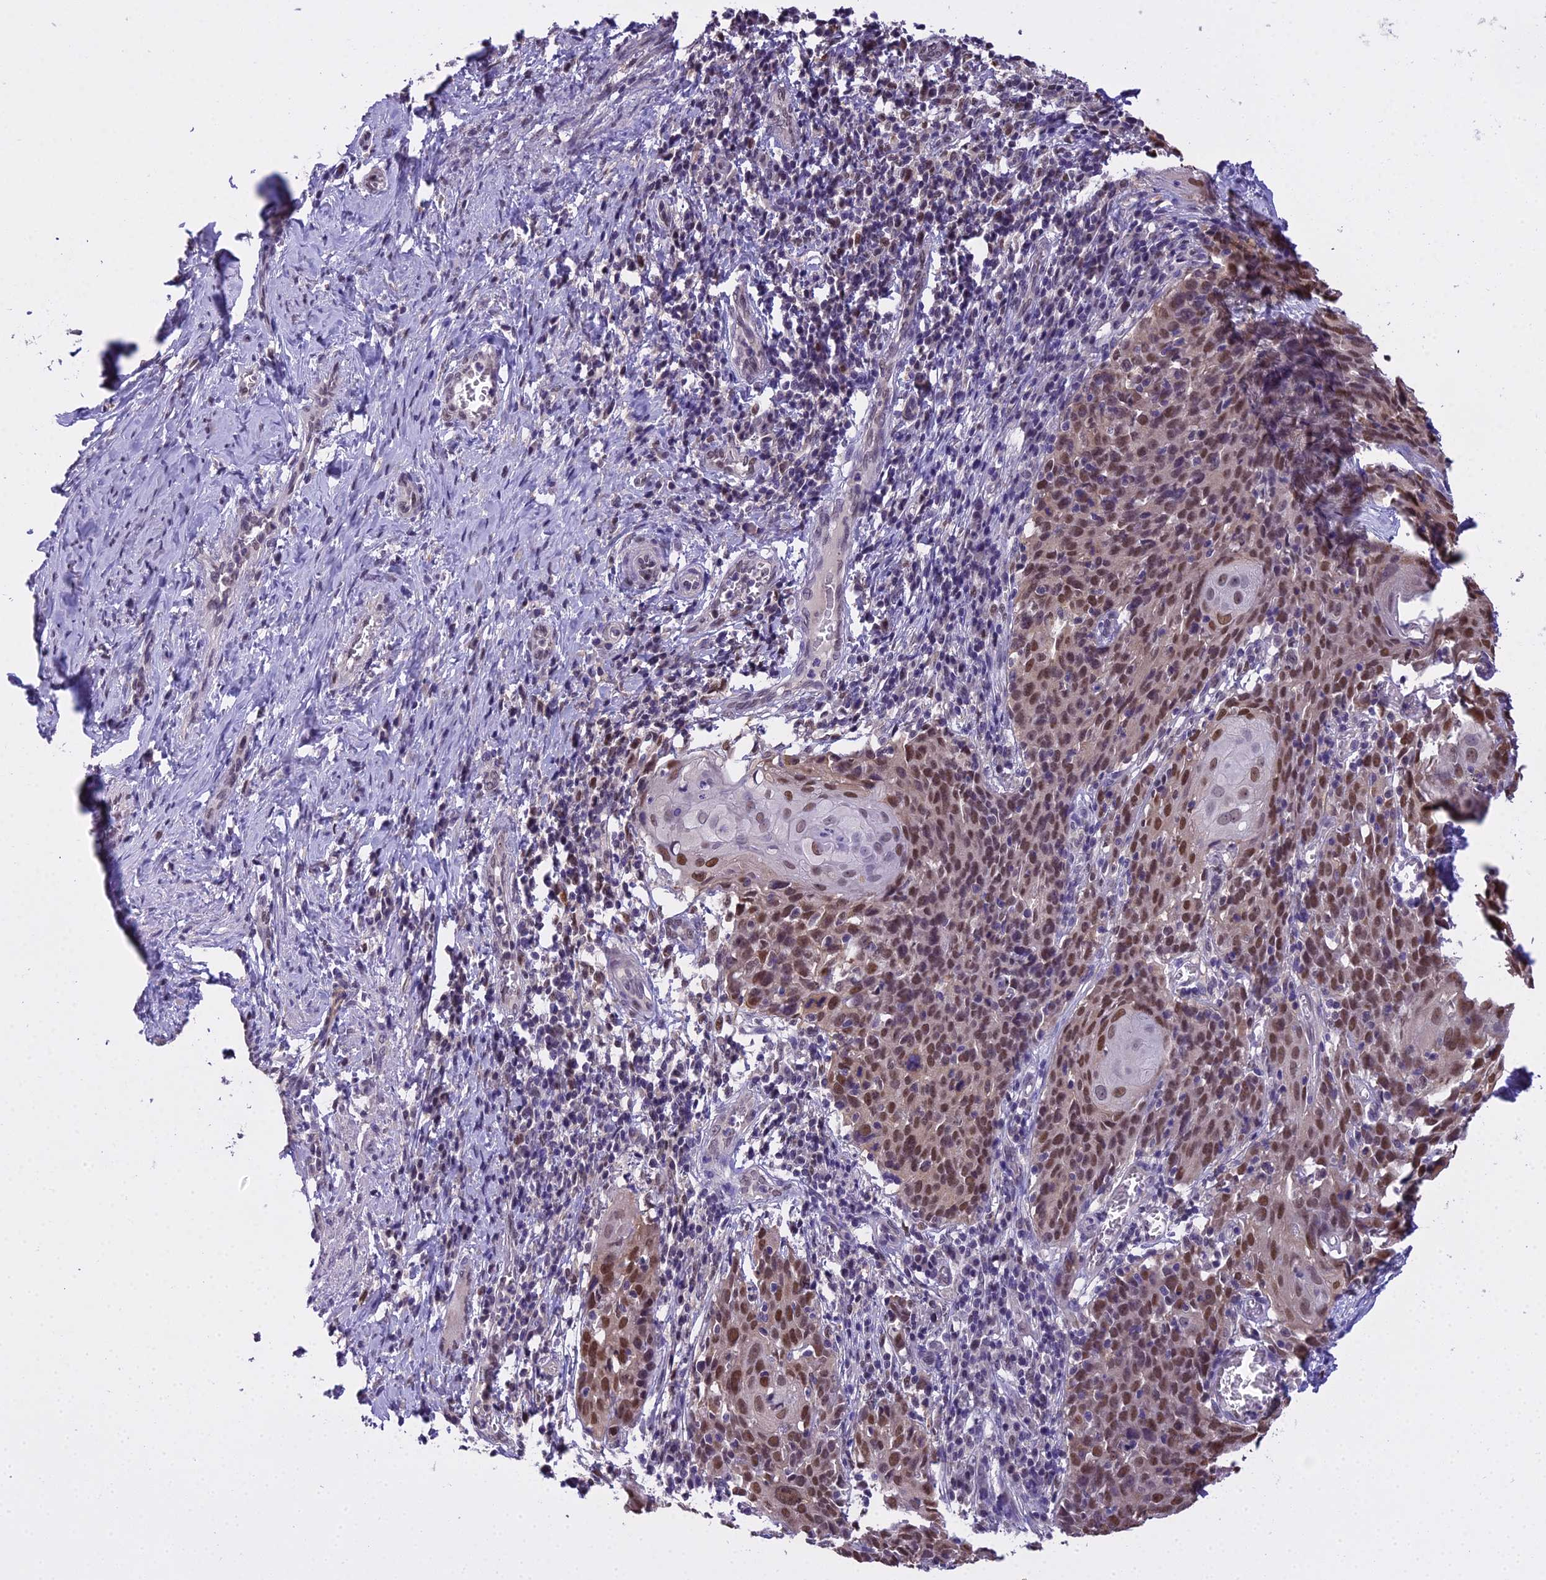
{"staining": {"intensity": "moderate", "quantity": ">75%", "location": "nuclear"}, "tissue": "cervical cancer", "cell_type": "Tumor cells", "image_type": "cancer", "snomed": [{"axis": "morphology", "description": "Squamous cell carcinoma, NOS"}, {"axis": "topography", "description": "Cervix"}], "caption": "Approximately >75% of tumor cells in cervical cancer display moderate nuclear protein expression as visualized by brown immunohistochemical staining.", "gene": "MAT2A", "patient": {"sex": "female", "age": 50}}